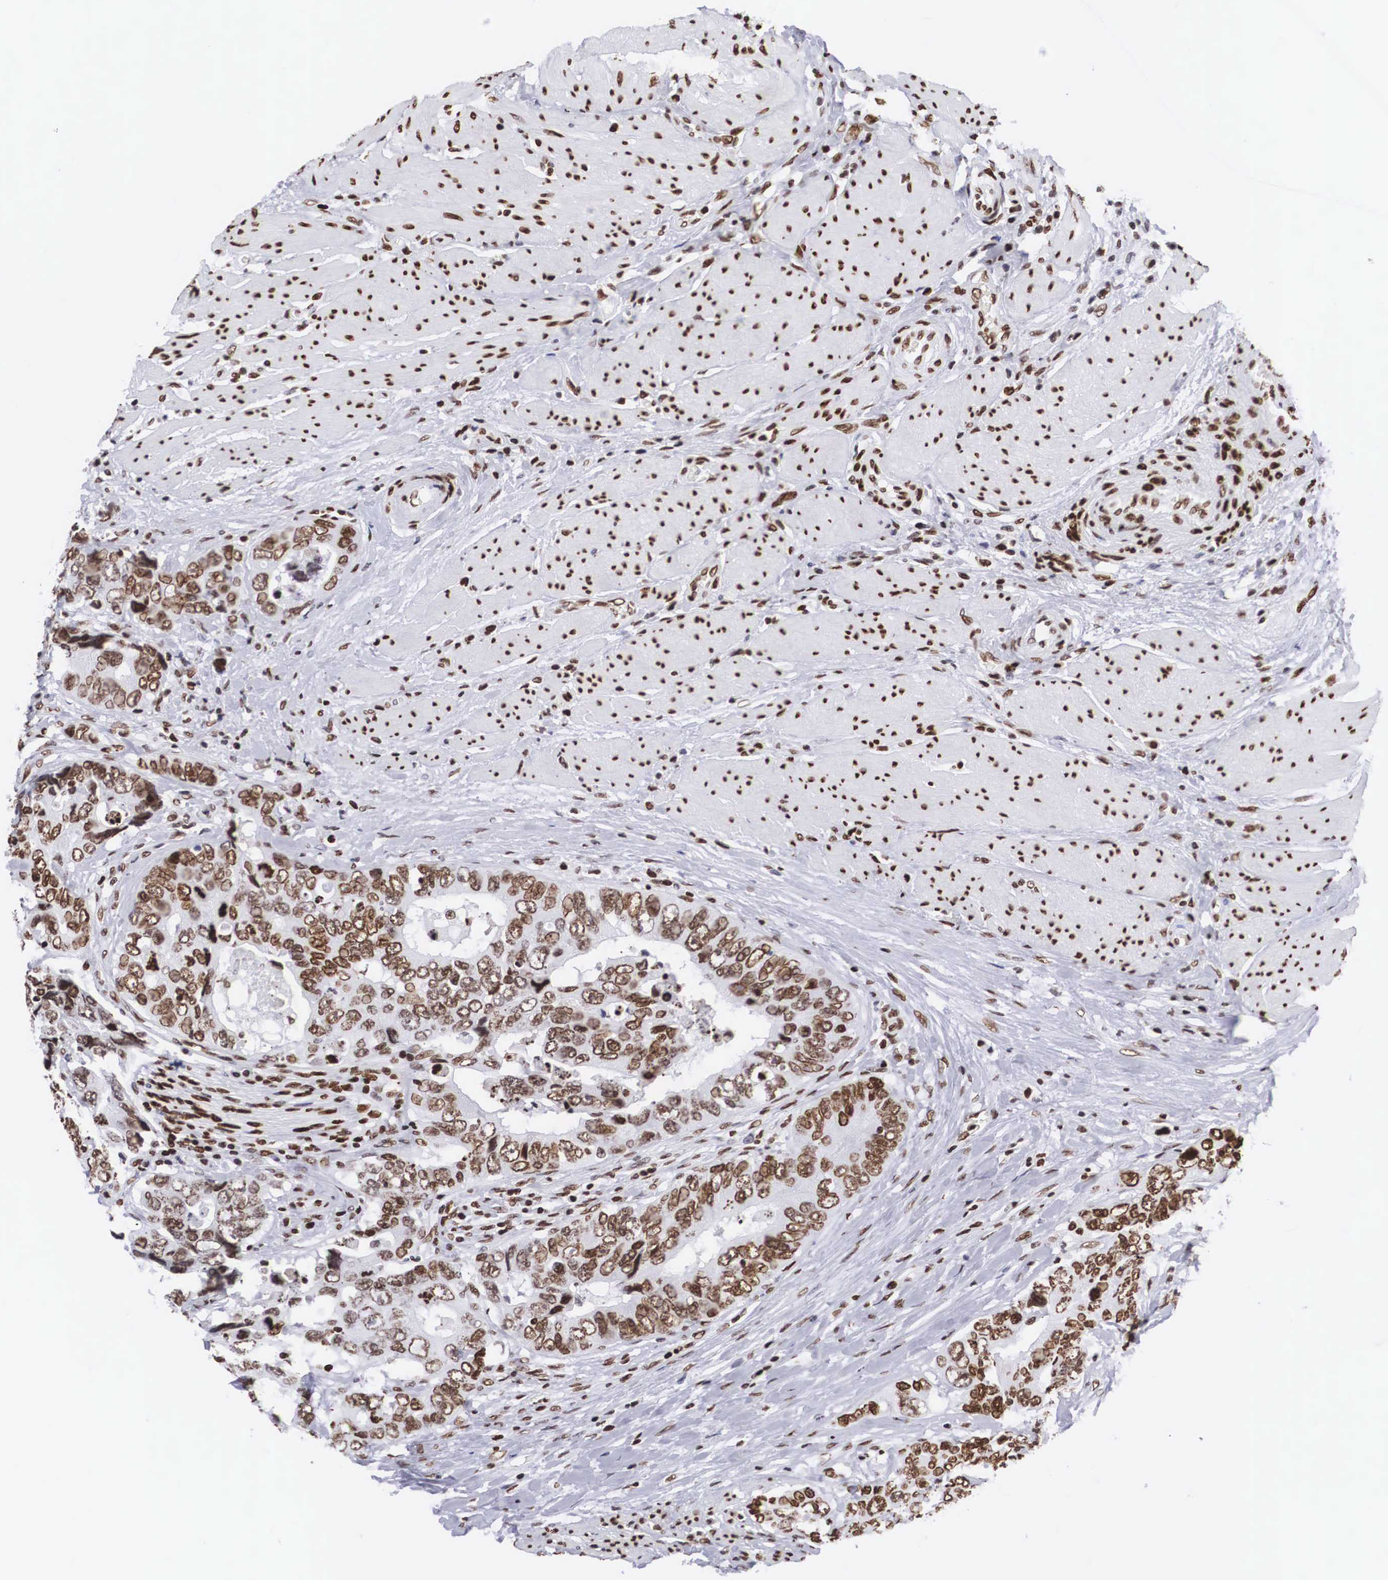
{"staining": {"intensity": "moderate", "quantity": ">75%", "location": "nuclear"}, "tissue": "colorectal cancer", "cell_type": "Tumor cells", "image_type": "cancer", "snomed": [{"axis": "morphology", "description": "Adenocarcinoma, NOS"}, {"axis": "topography", "description": "Rectum"}], "caption": "Colorectal adenocarcinoma stained with immunohistochemistry (IHC) demonstrates moderate nuclear expression in about >75% of tumor cells.", "gene": "MECP2", "patient": {"sex": "female", "age": 67}}